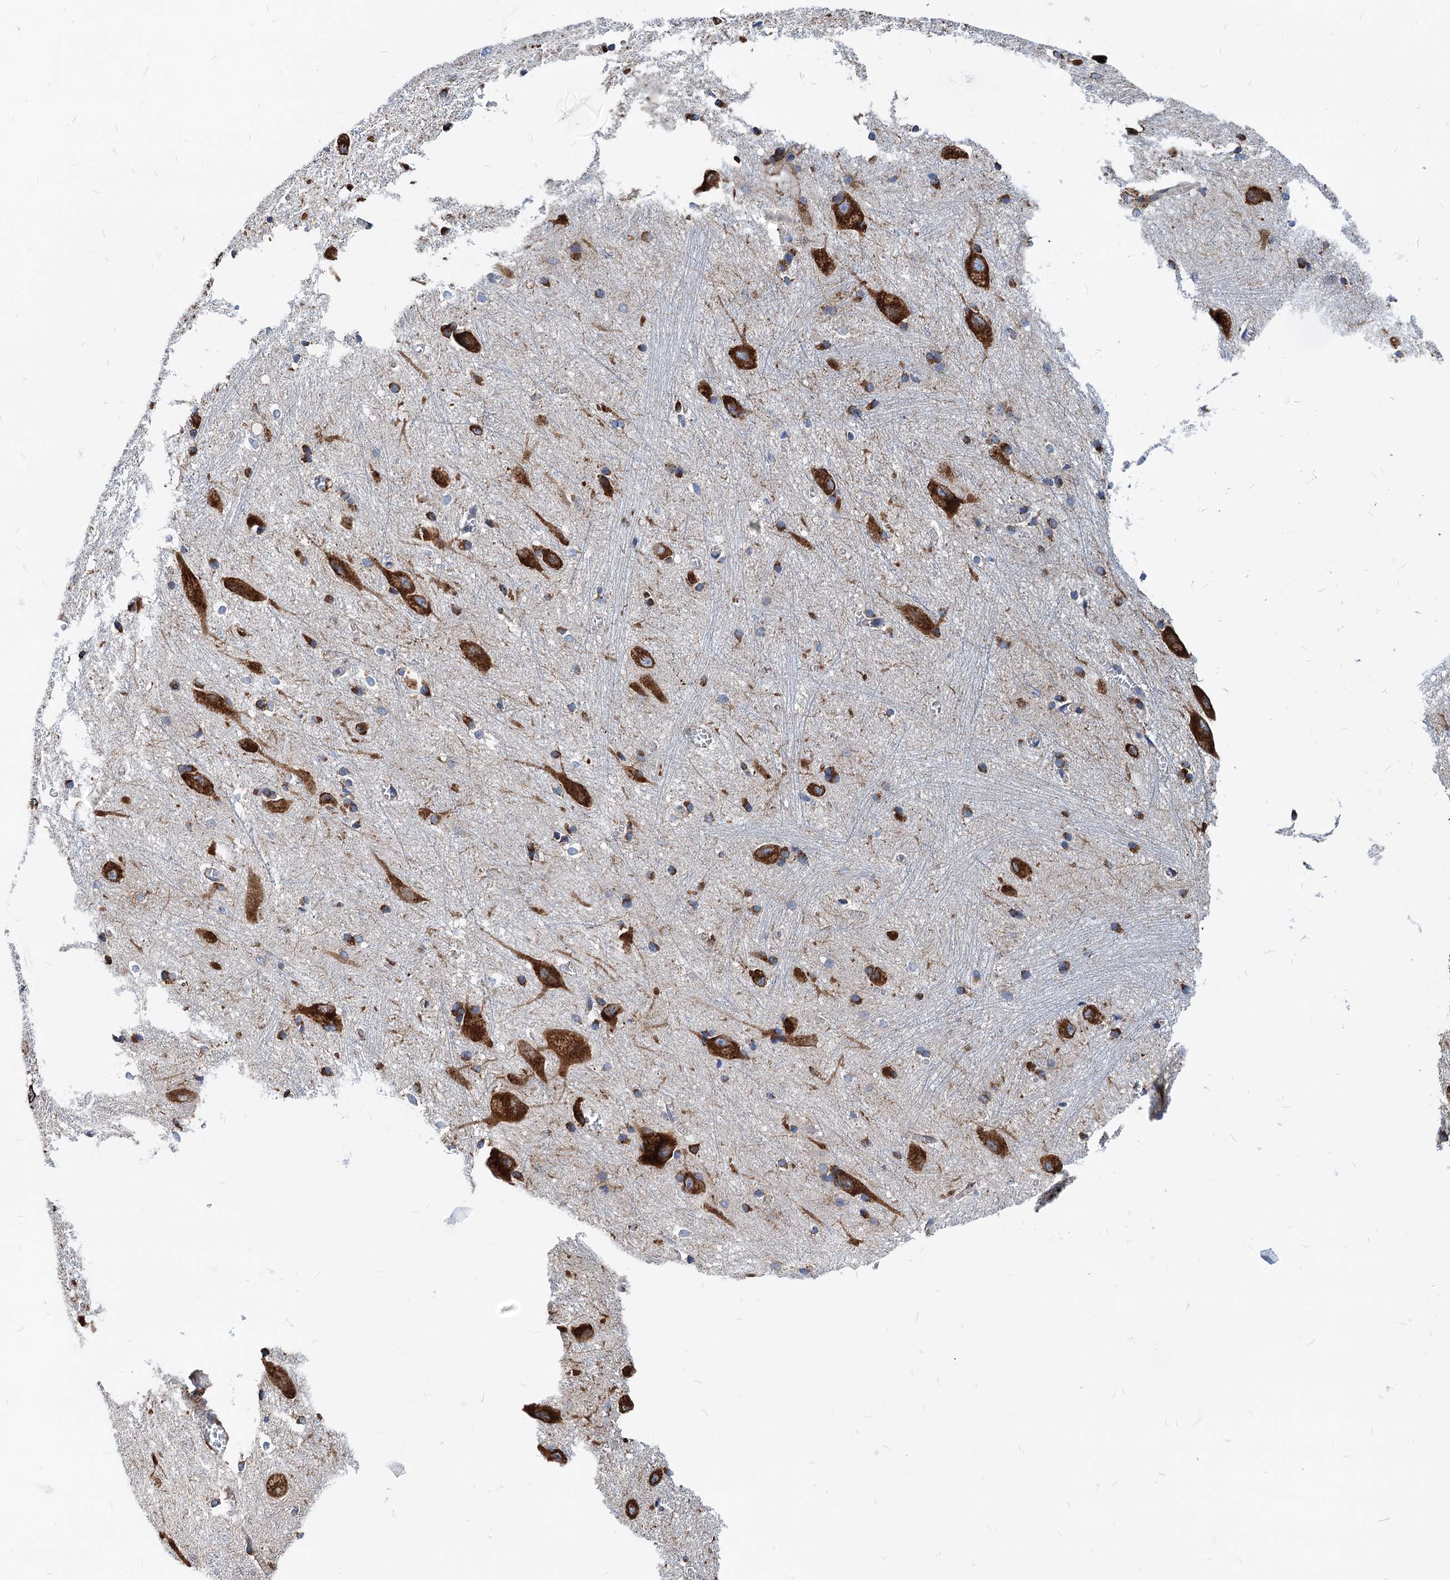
{"staining": {"intensity": "strong", "quantity": "<25%", "location": "cytoplasmic/membranous"}, "tissue": "caudate", "cell_type": "Glial cells", "image_type": "normal", "snomed": [{"axis": "morphology", "description": "Normal tissue, NOS"}, {"axis": "topography", "description": "Lateral ventricle wall"}], "caption": "Caudate stained with DAB (3,3'-diaminobenzidine) immunohistochemistry (IHC) displays medium levels of strong cytoplasmic/membranous expression in about <25% of glial cells. (Brightfield microscopy of DAB IHC at high magnification).", "gene": "HSPA5", "patient": {"sex": "male", "age": 37}}